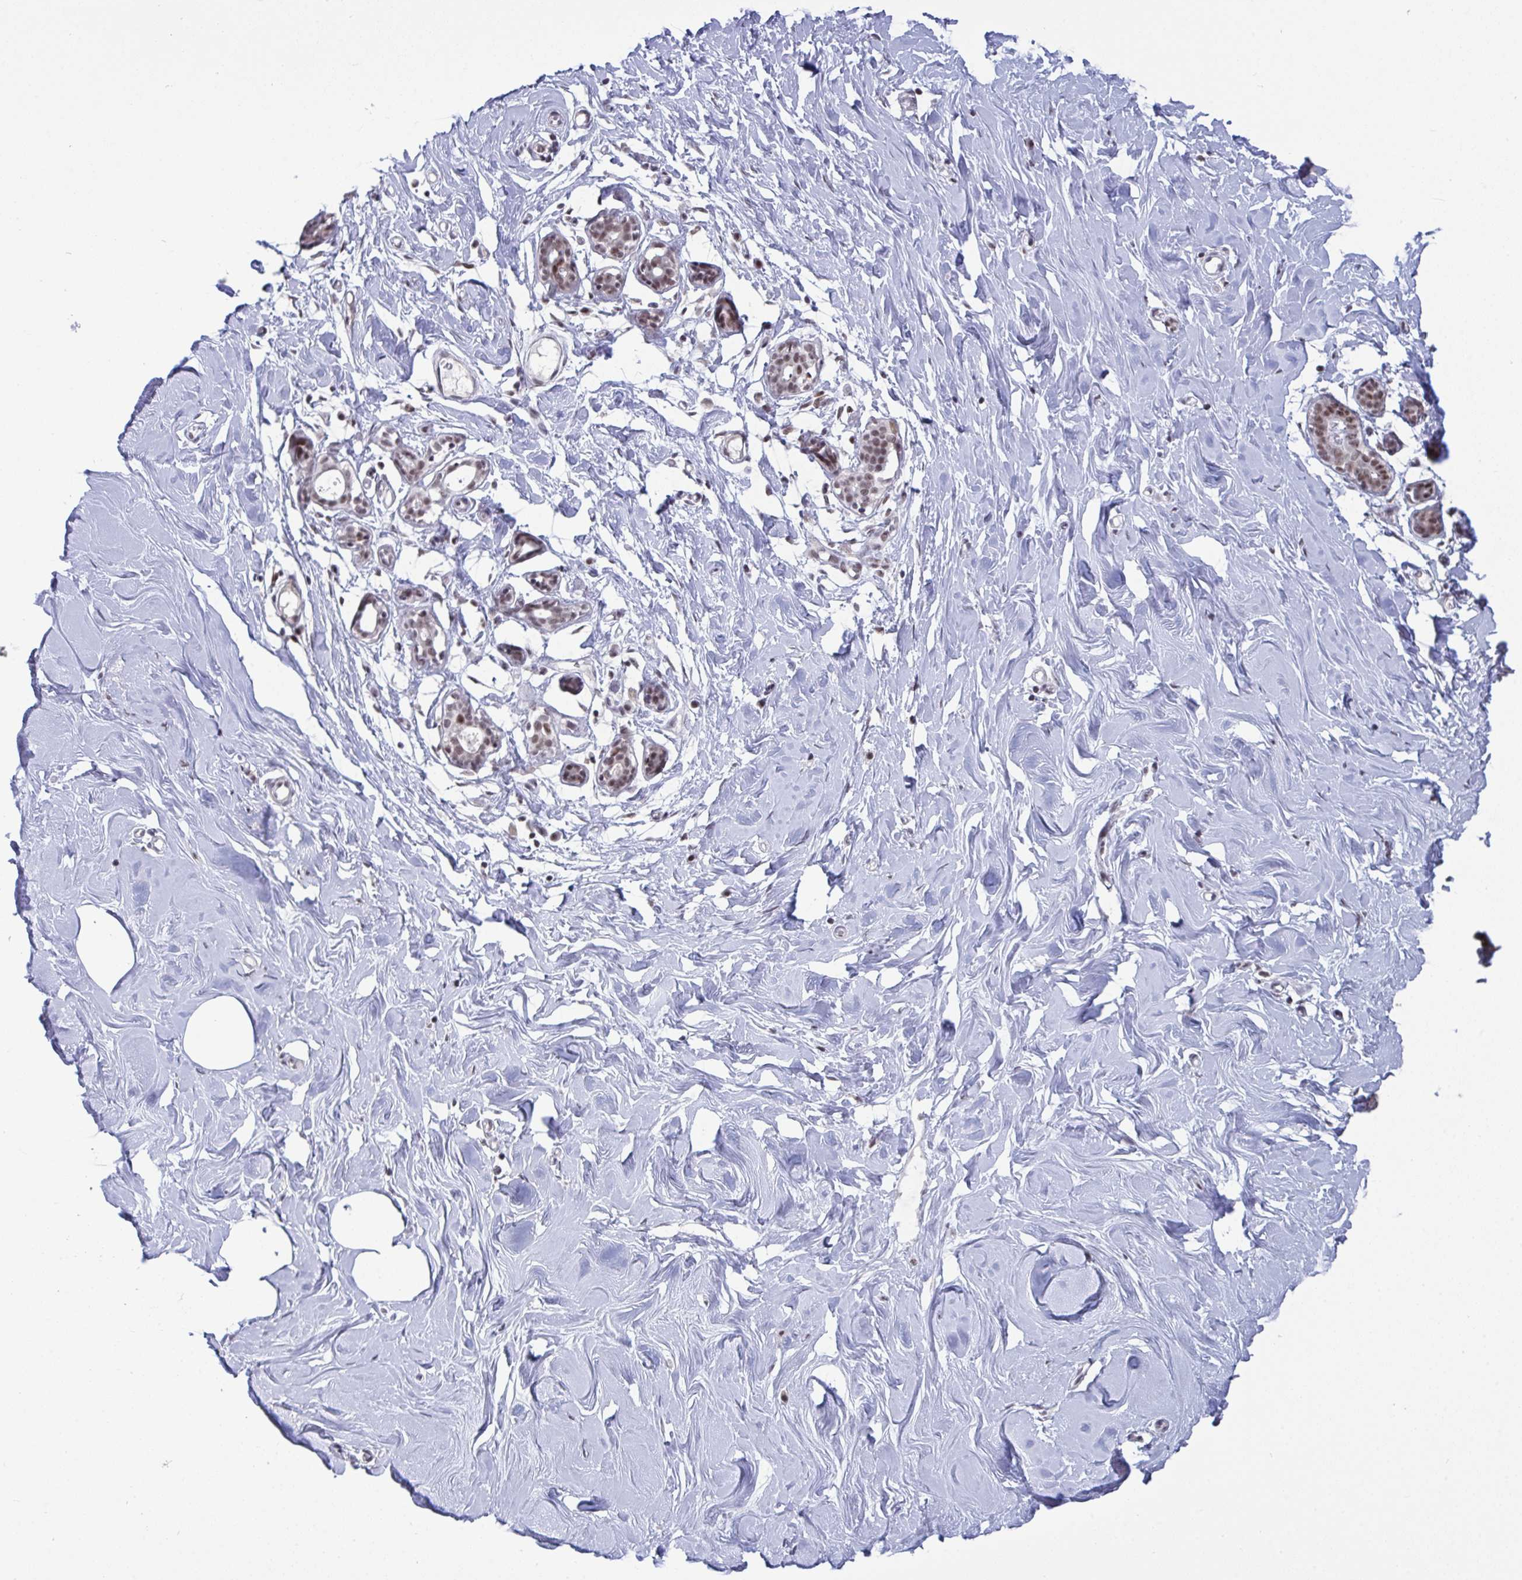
{"staining": {"intensity": "negative", "quantity": "none", "location": "none"}, "tissue": "breast", "cell_type": "Adipocytes", "image_type": "normal", "snomed": [{"axis": "morphology", "description": "Normal tissue, NOS"}, {"axis": "topography", "description": "Breast"}], "caption": "Immunohistochemical staining of unremarkable breast demonstrates no significant positivity in adipocytes.", "gene": "WBP11", "patient": {"sex": "female", "age": 27}}